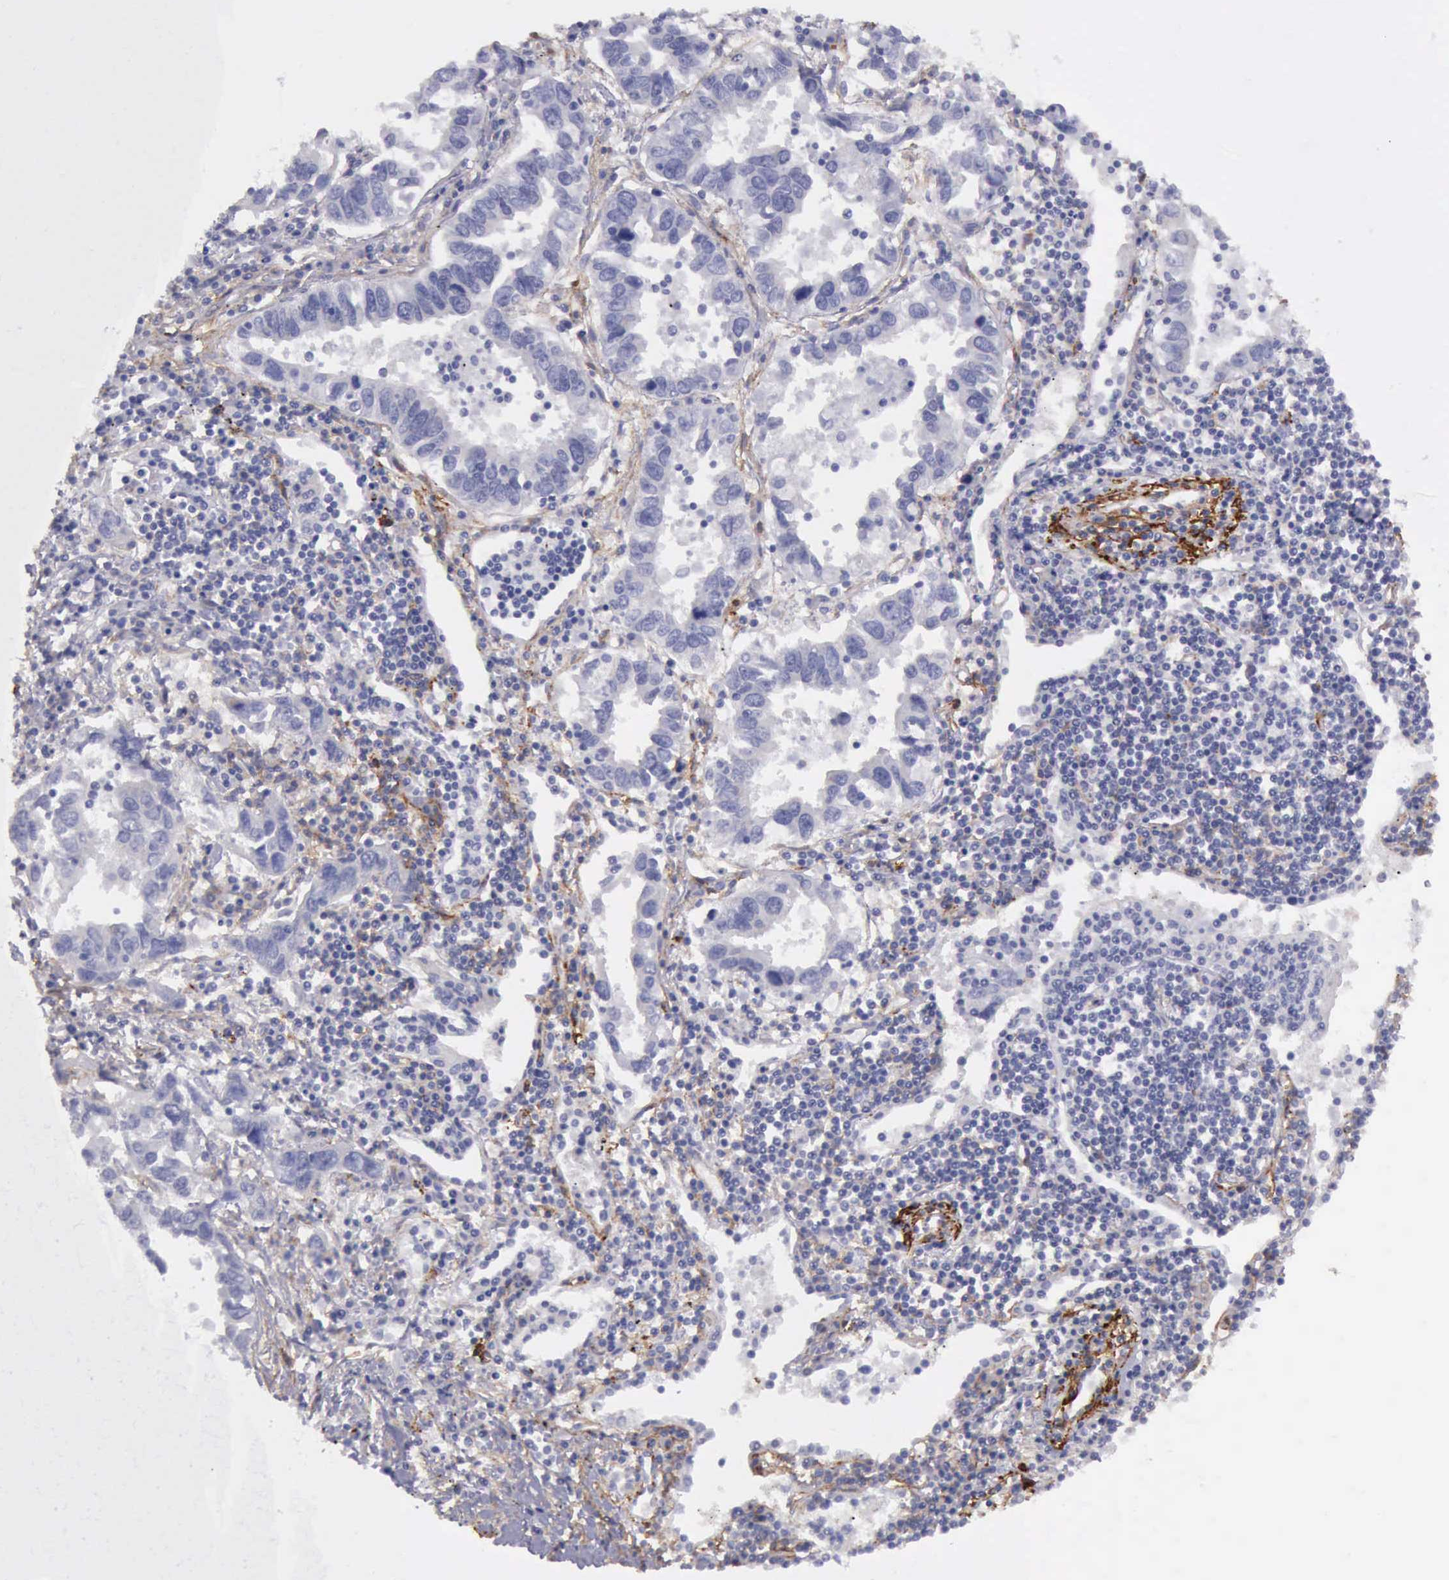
{"staining": {"intensity": "negative", "quantity": "none", "location": "none"}, "tissue": "lung cancer", "cell_type": "Tumor cells", "image_type": "cancer", "snomed": [{"axis": "morphology", "description": "Adenocarcinoma, NOS"}, {"axis": "topography", "description": "Lung"}], "caption": "Histopathology image shows no protein staining in tumor cells of lung cancer tissue.", "gene": "AOC3", "patient": {"sex": "male", "age": 48}}